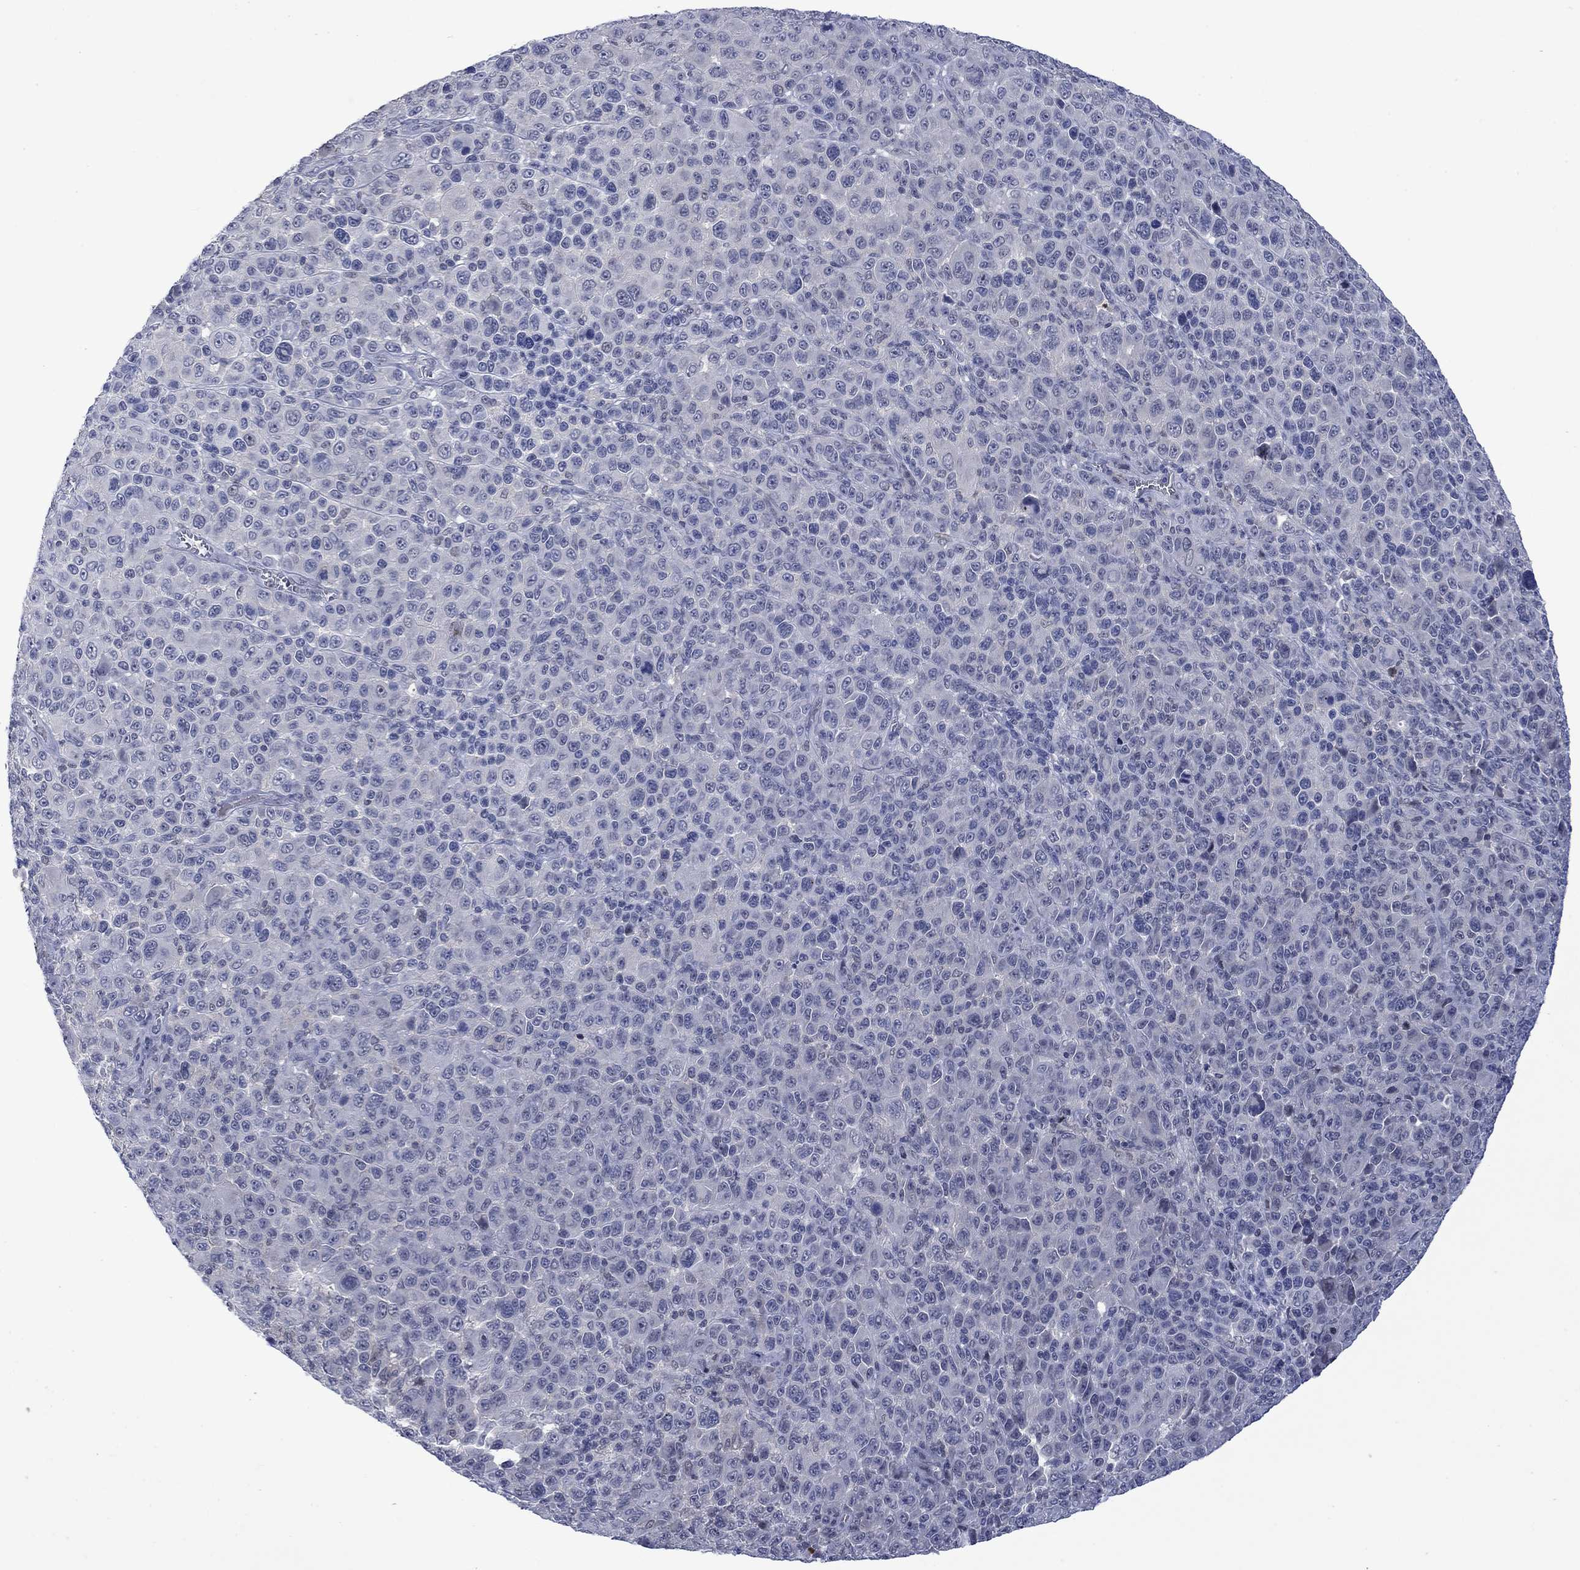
{"staining": {"intensity": "negative", "quantity": "none", "location": "none"}, "tissue": "melanoma", "cell_type": "Tumor cells", "image_type": "cancer", "snomed": [{"axis": "morphology", "description": "Malignant melanoma, NOS"}, {"axis": "topography", "description": "Skin"}], "caption": "A photomicrograph of malignant melanoma stained for a protein displays no brown staining in tumor cells.", "gene": "AGL", "patient": {"sex": "female", "age": 57}}